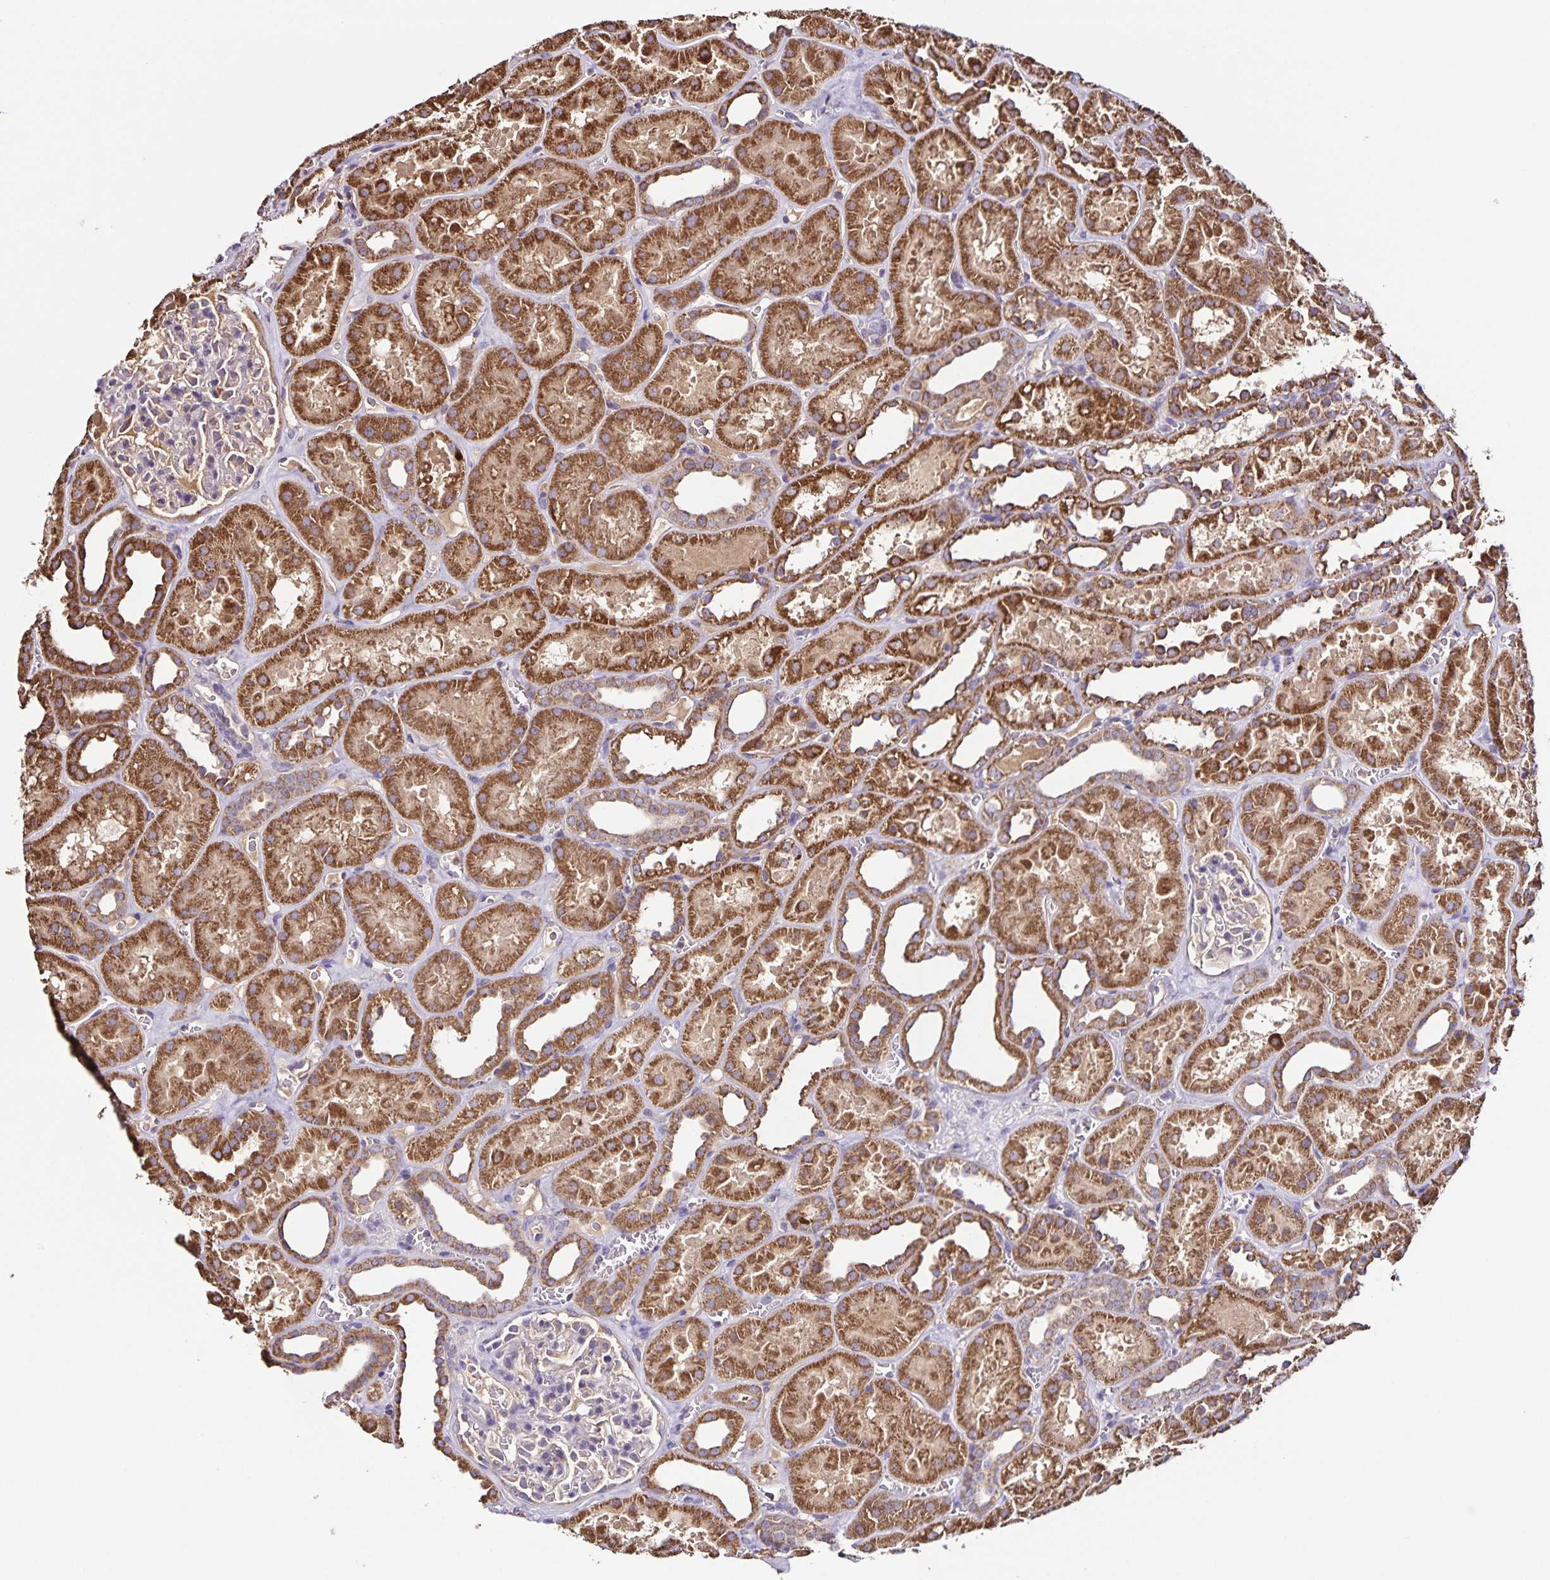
{"staining": {"intensity": "weak", "quantity": "<25%", "location": "cytoplasmic/membranous"}, "tissue": "kidney", "cell_type": "Cells in glomeruli", "image_type": "normal", "snomed": [{"axis": "morphology", "description": "Normal tissue, NOS"}, {"axis": "topography", "description": "Kidney"}], "caption": "IHC of normal kidney displays no positivity in cells in glomeruli.", "gene": "MAN1A1", "patient": {"sex": "female", "age": 41}}